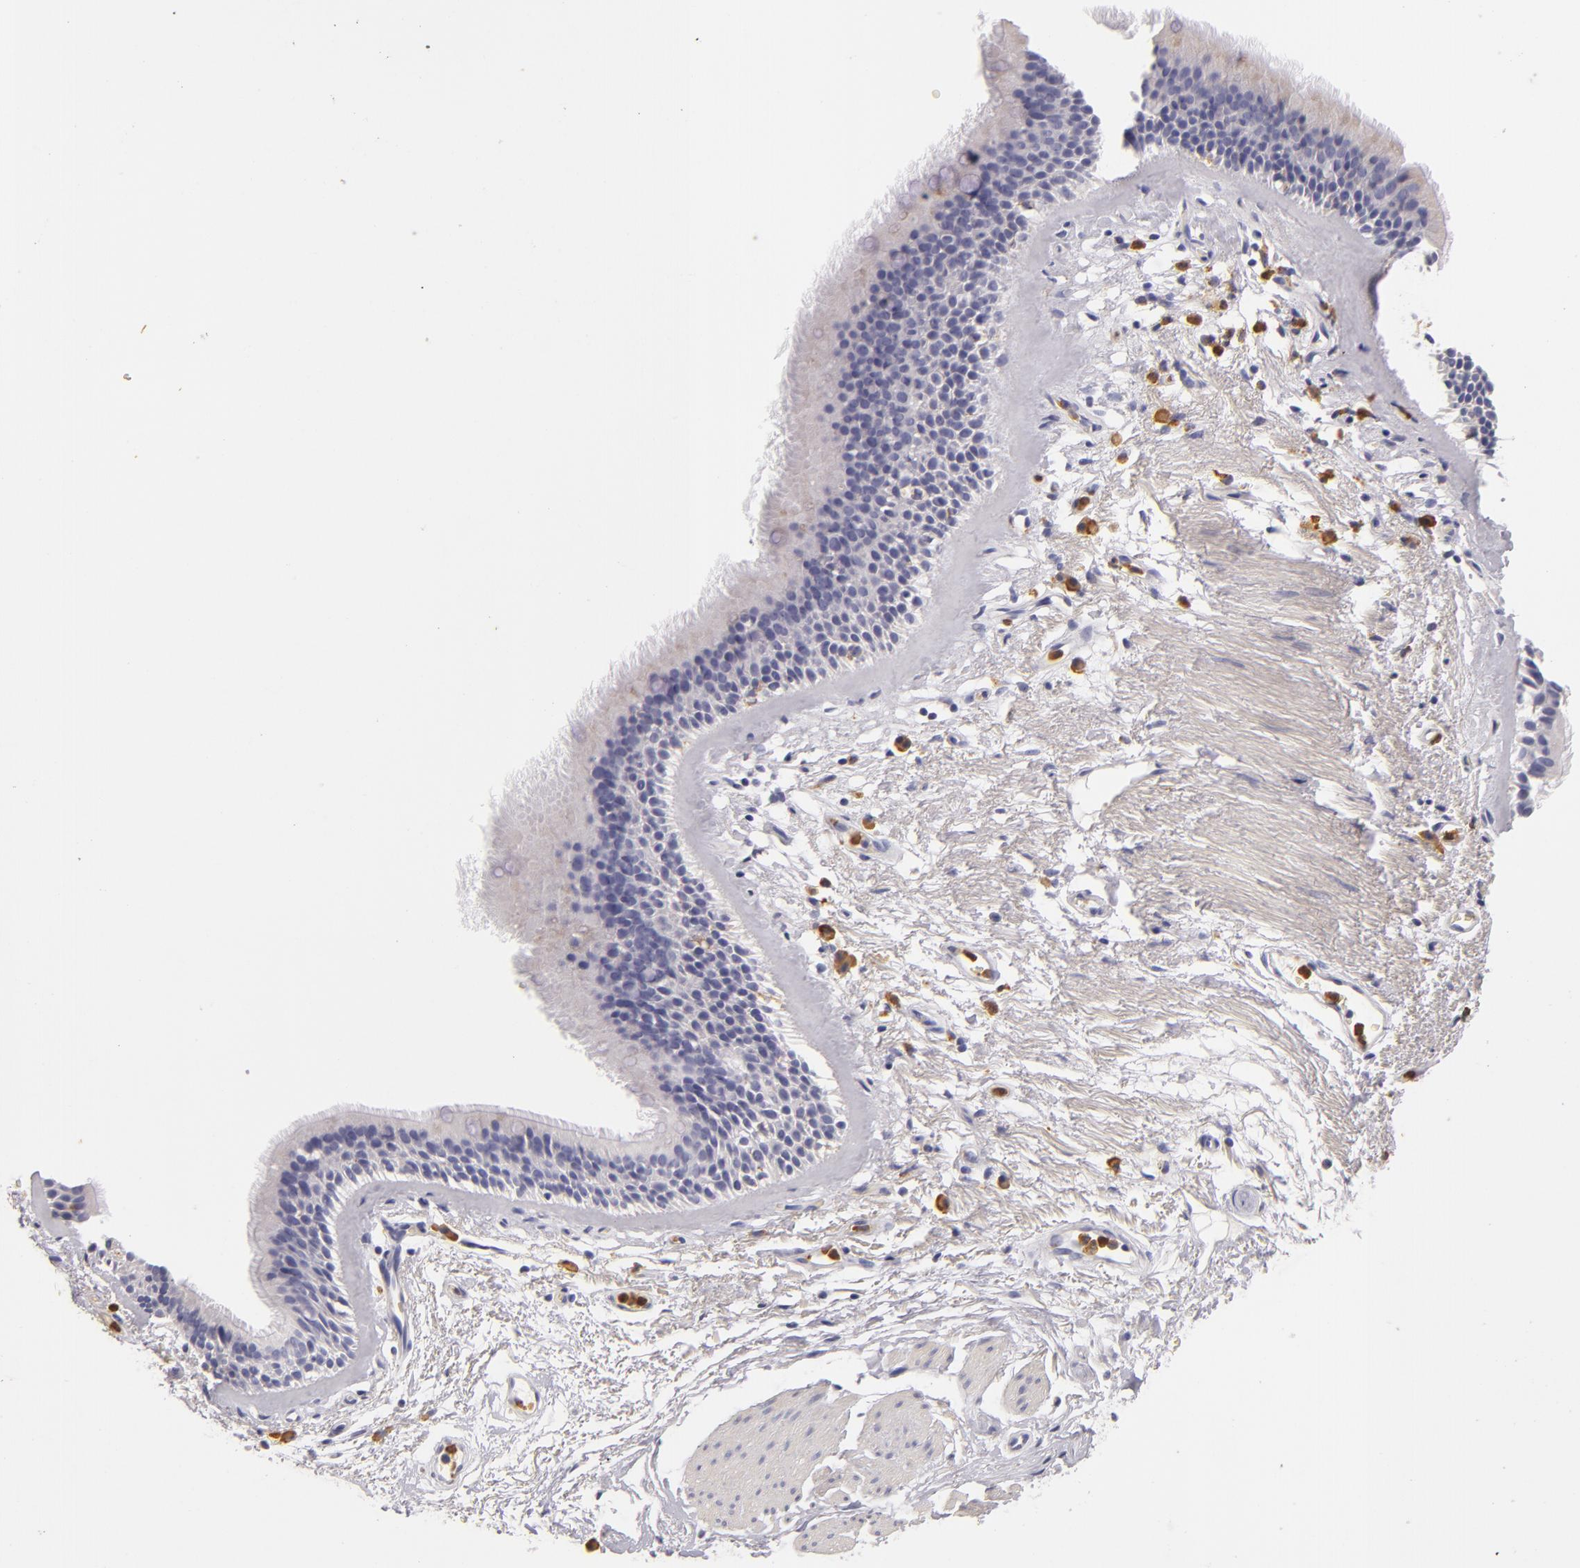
{"staining": {"intensity": "weak", "quantity": "25%-75%", "location": "cytoplasmic/membranous"}, "tissue": "bronchus", "cell_type": "Respiratory epithelial cells", "image_type": "normal", "snomed": [{"axis": "morphology", "description": "Normal tissue, NOS"}, {"axis": "topography", "description": "Cartilage tissue"}], "caption": "An image of bronchus stained for a protein exhibits weak cytoplasmic/membranous brown staining in respiratory epithelial cells. The protein is shown in brown color, while the nuclei are stained blue.", "gene": "TLR8", "patient": {"sex": "female", "age": 63}}